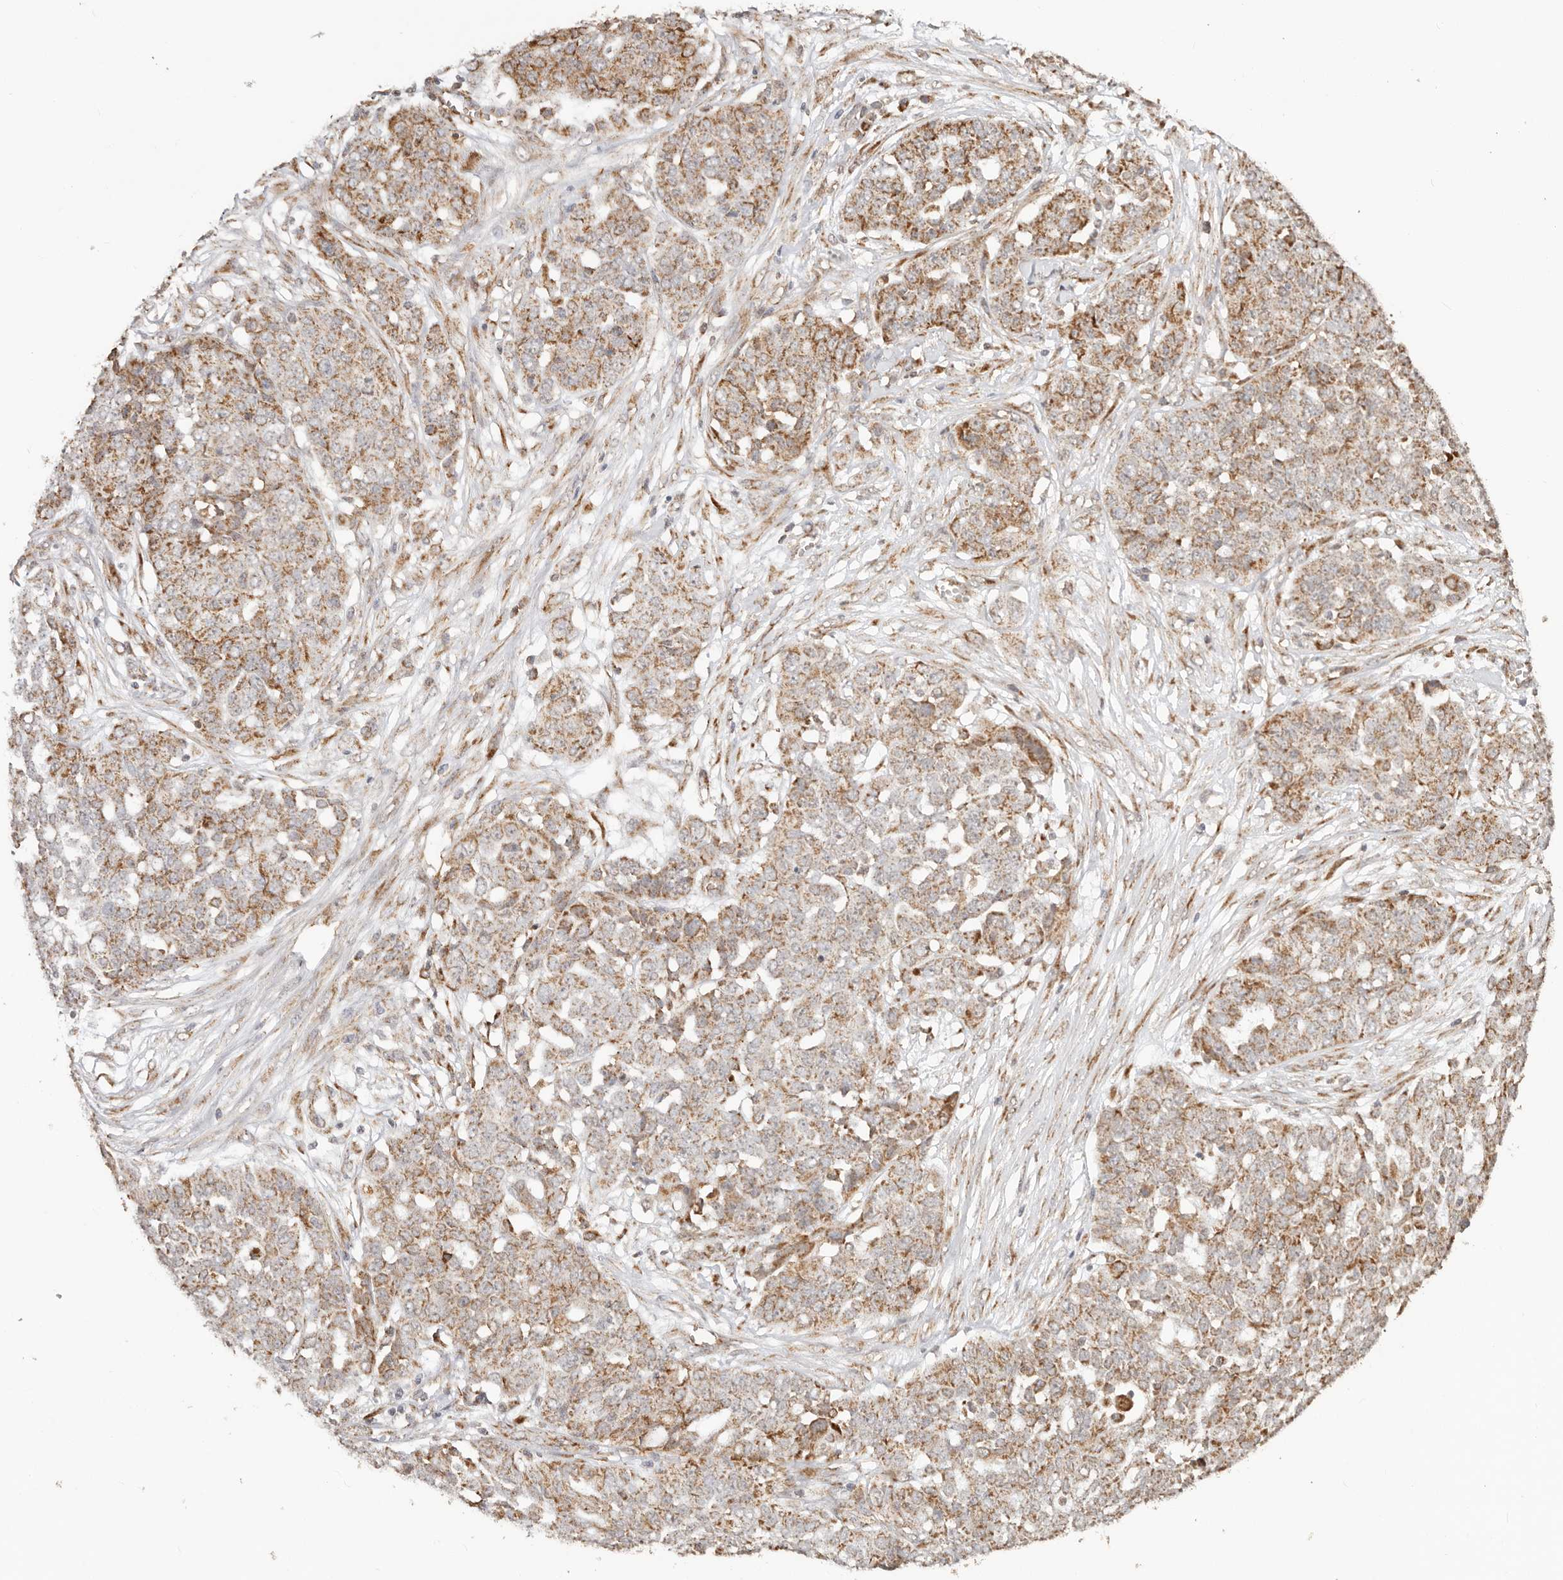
{"staining": {"intensity": "moderate", "quantity": ">75%", "location": "cytoplasmic/membranous"}, "tissue": "ovarian cancer", "cell_type": "Tumor cells", "image_type": "cancer", "snomed": [{"axis": "morphology", "description": "Cystadenocarcinoma, serous, NOS"}, {"axis": "topography", "description": "Soft tissue"}, {"axis": "topography", "description": "Ovary"}], "caption": "An image of ovarian cancer stained for a protein shows moderate cytoplasmic/membranous brown staining in tumor cells.", "gene": "NDUFB11", "patient": {"sex": "female", "age": 57}}